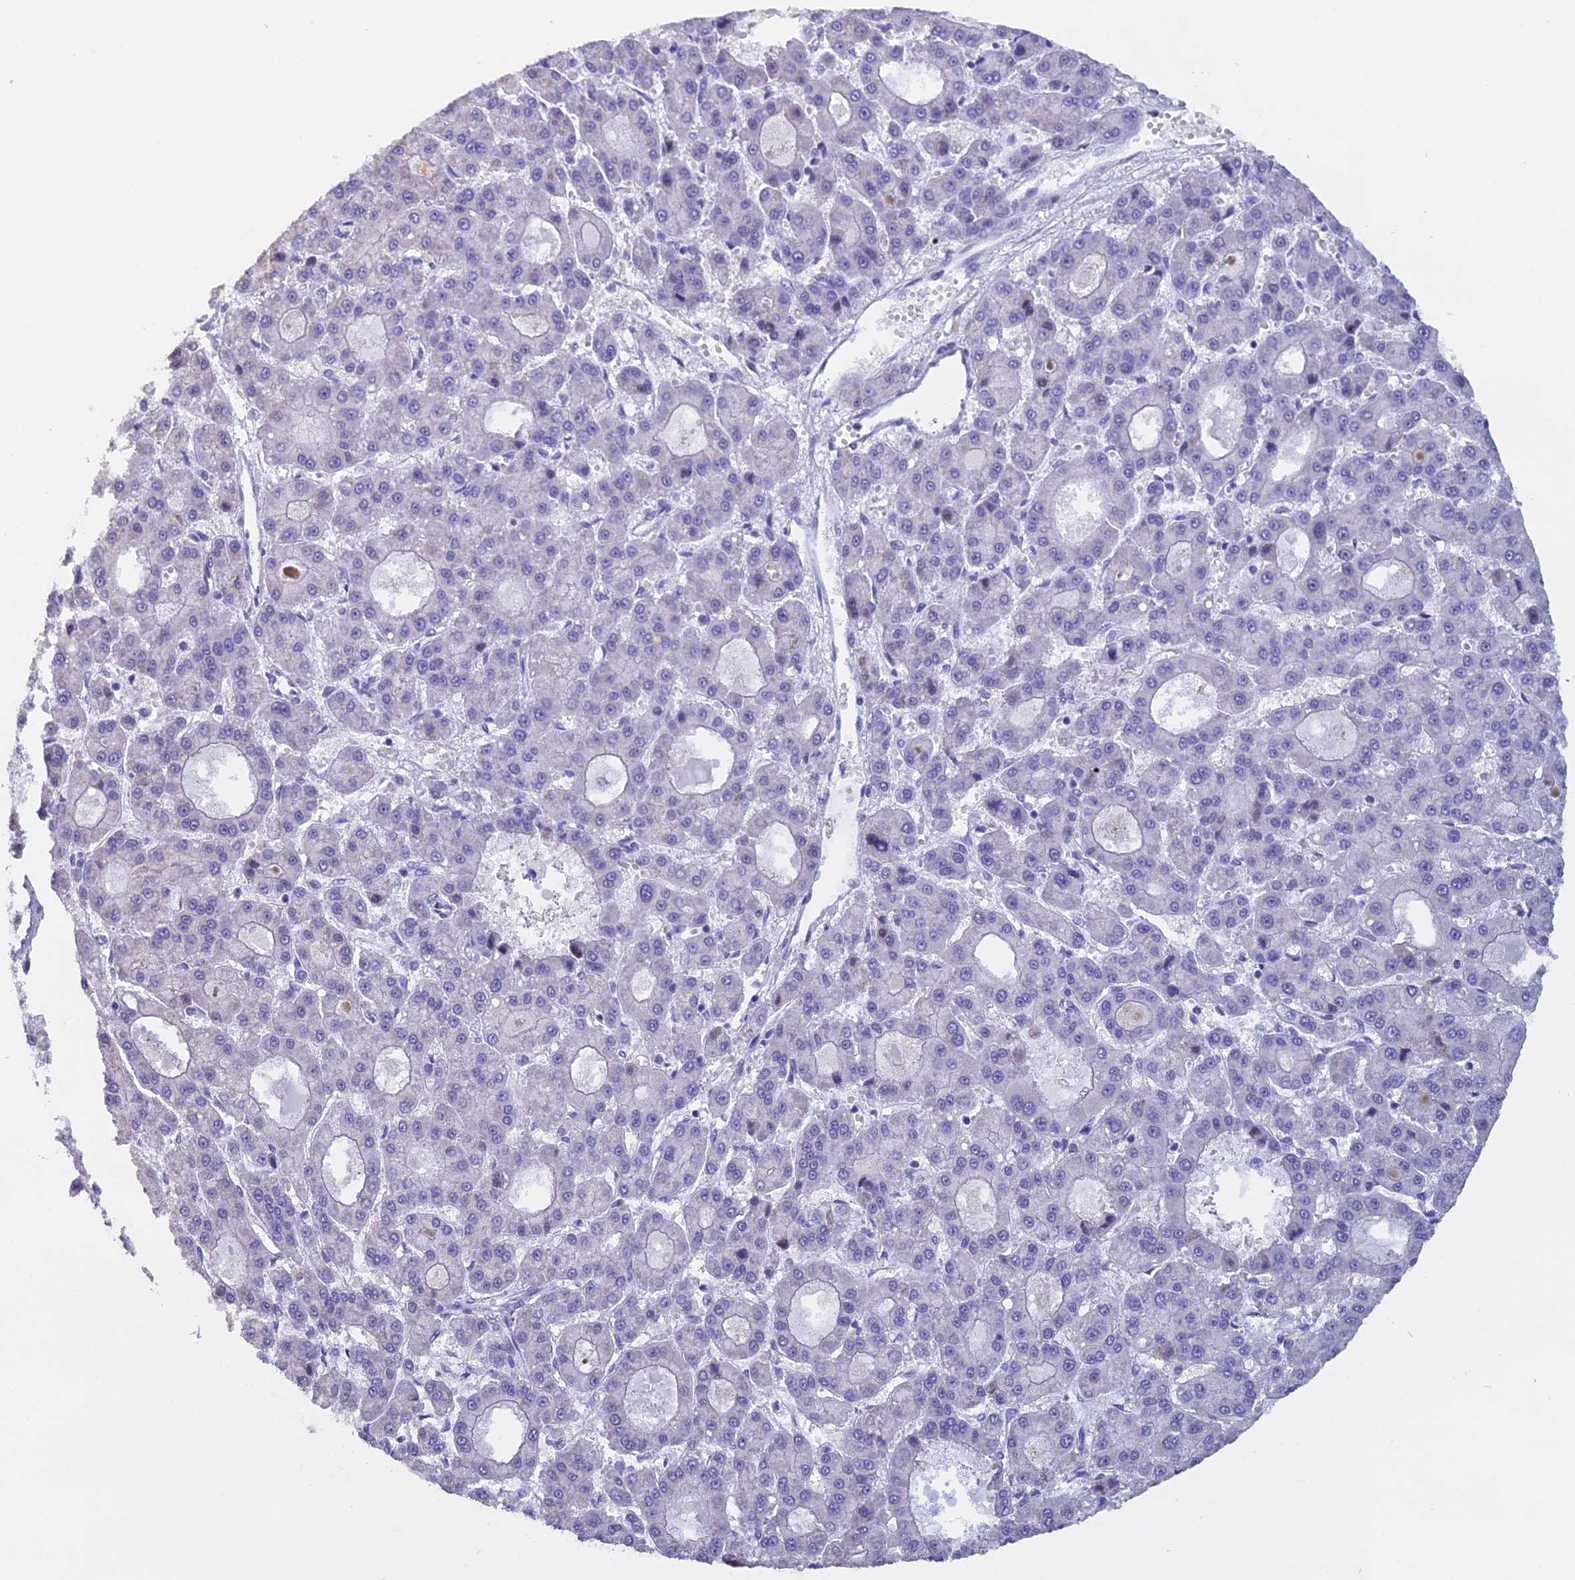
{"staining": {"intensity": "negative", "quantity": "none", "location": "none"}, "tissue": "liver cancer", "cell_type": "Tumor cells", "image_type": "cancer", "snomed": [{"axis": "morphology", "description": "Carcinoma, Hepatocellular, NOS"}, {"axis": "topography", "description": "Liver"}], "caption": "DAB (3,3'-diaminobenzidine) immunohistochemical staining of hepatocellular carcinoma (liver) exhibits no significant positivity in tumor cells.", "gene": "KCTD21", "patient": {"sex": "male", "age": 70}}